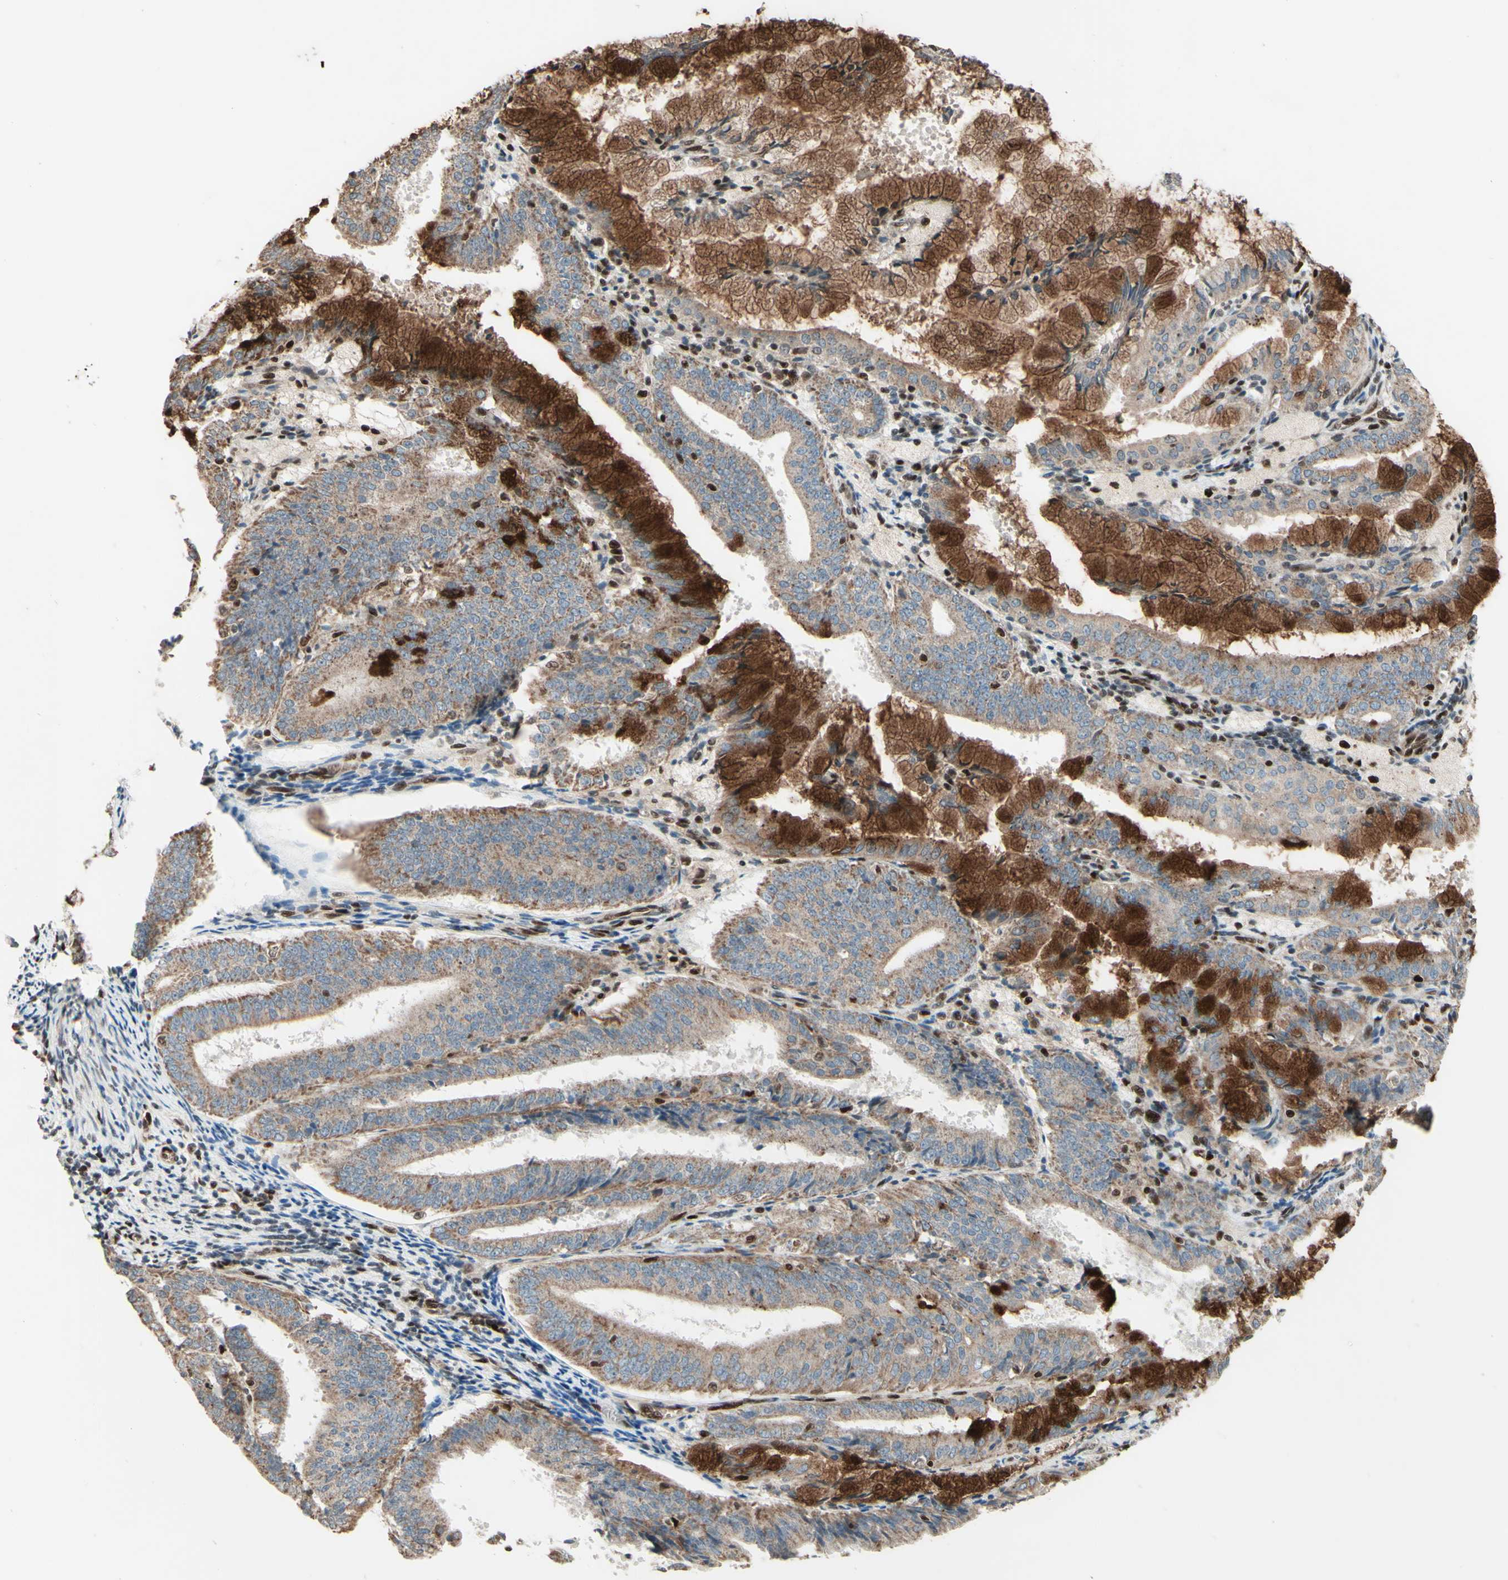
{"staining": {"intensity": "weak", "quantity": ">75%", "location": "cytoplasmic/membranous"}, "tissue": "endometrial cancer", "cell_type": "Tumor cells", "image_type": "cancer", "snomed": [{"axis": "morphology", "description": "Adenocarcinoma, NOS"}, {"axis": "topography", "description": "Endometrium"}], "caption": "A brown stain highlights weak cytoplasmic/membranous staining of a protein in endometrial adenocarcinoma tumor cells. (DAB (3,3'-diaminobenzidine) IHC, brown staining for protein, blue staining for nuclei).", "gene": "NR3C1", "patient": {"sex": "female", "age": 63}}